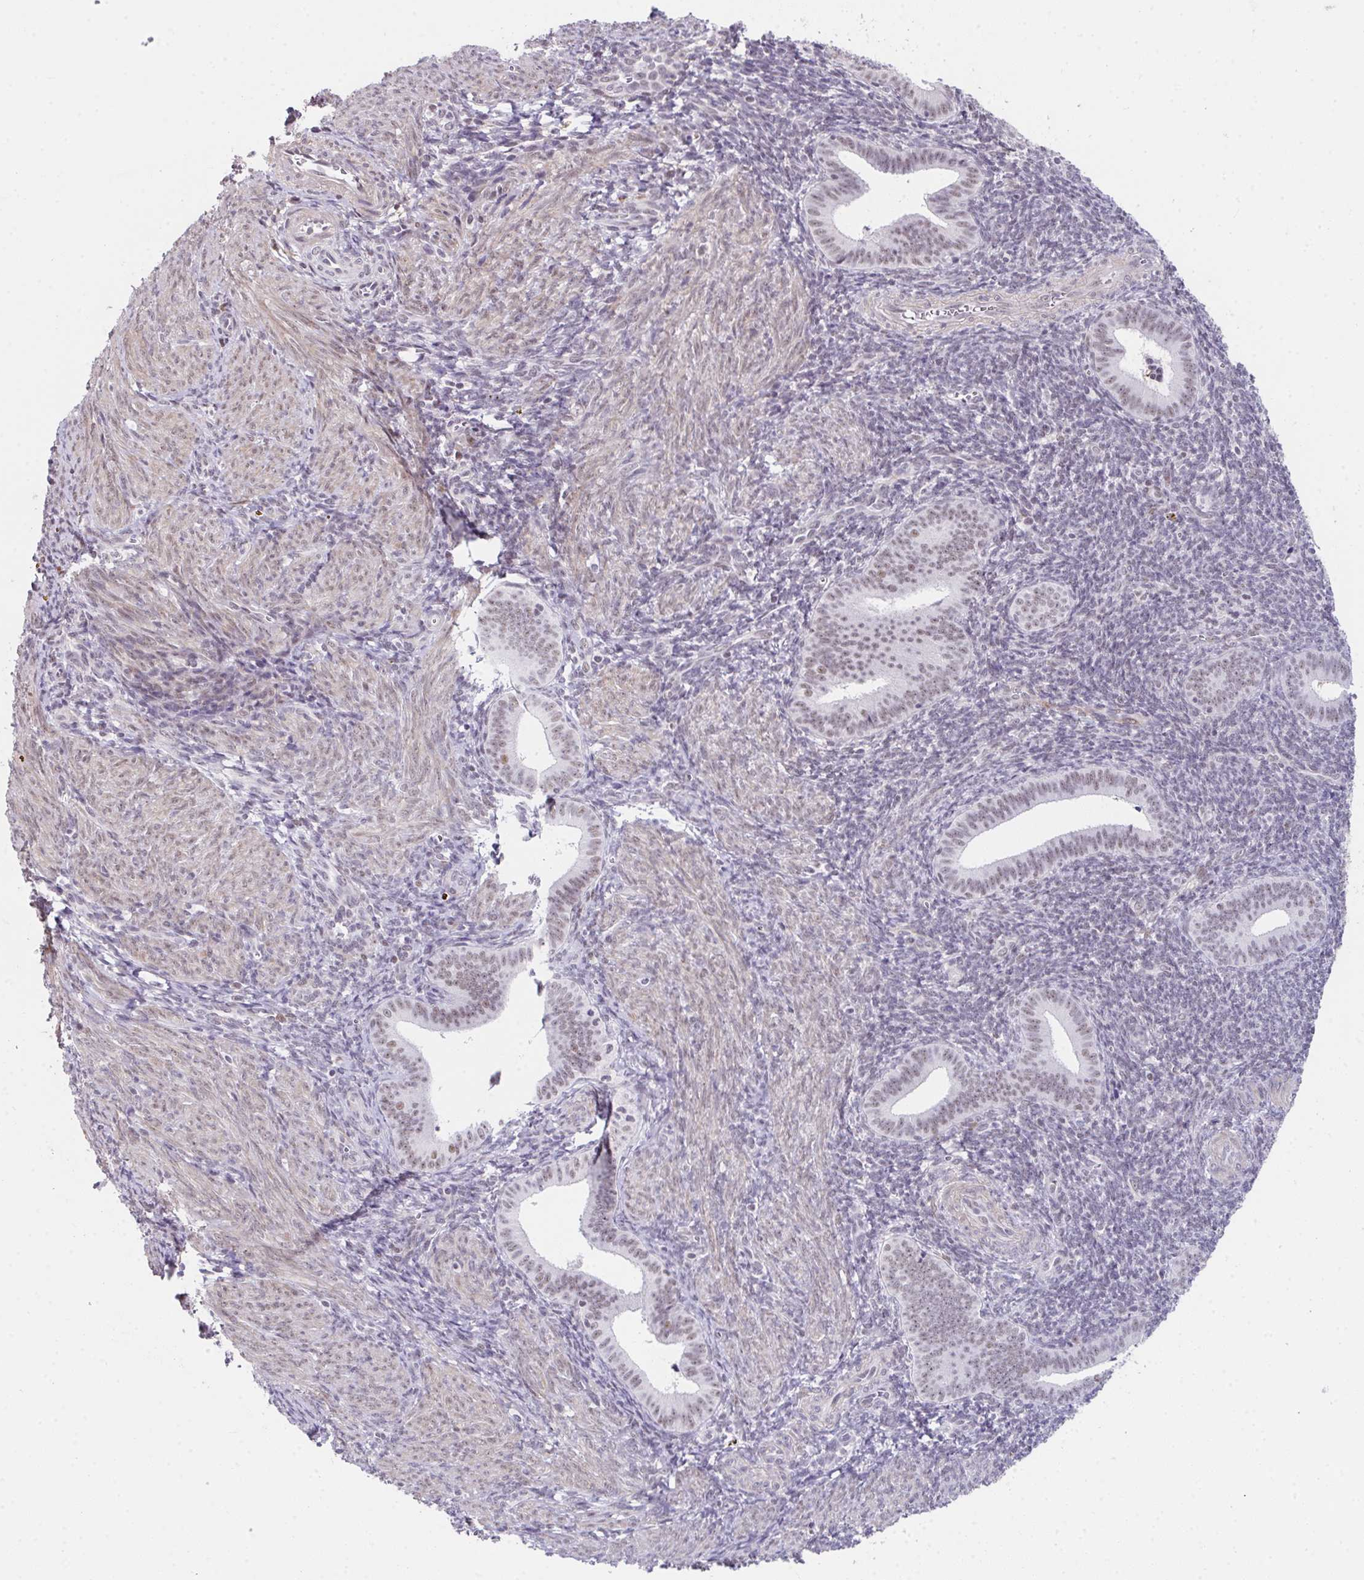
{"staining": {"intensity": "weak", "quantity": "<25%", "location": "nuclear"}, "tissue": "endometrium", "cell_type": "Cells in endometrial stroma", "image_type": "normal", "snomed": [{"axis": "morphology", "description": "Normal tissue, NOS"}, {"axis": "topography", "description": "Endometrium"}], "caption": "An immunohistochemistry (IHC) histopathology image of normal endometrium is shown. There is no staining in cells in endometrial stroma of endometrium. (Immunohistochemistry, brightfield microscopy, high magnification).", "gene": "RBBP6", "patient": {"sex": "female", "age": 25}}